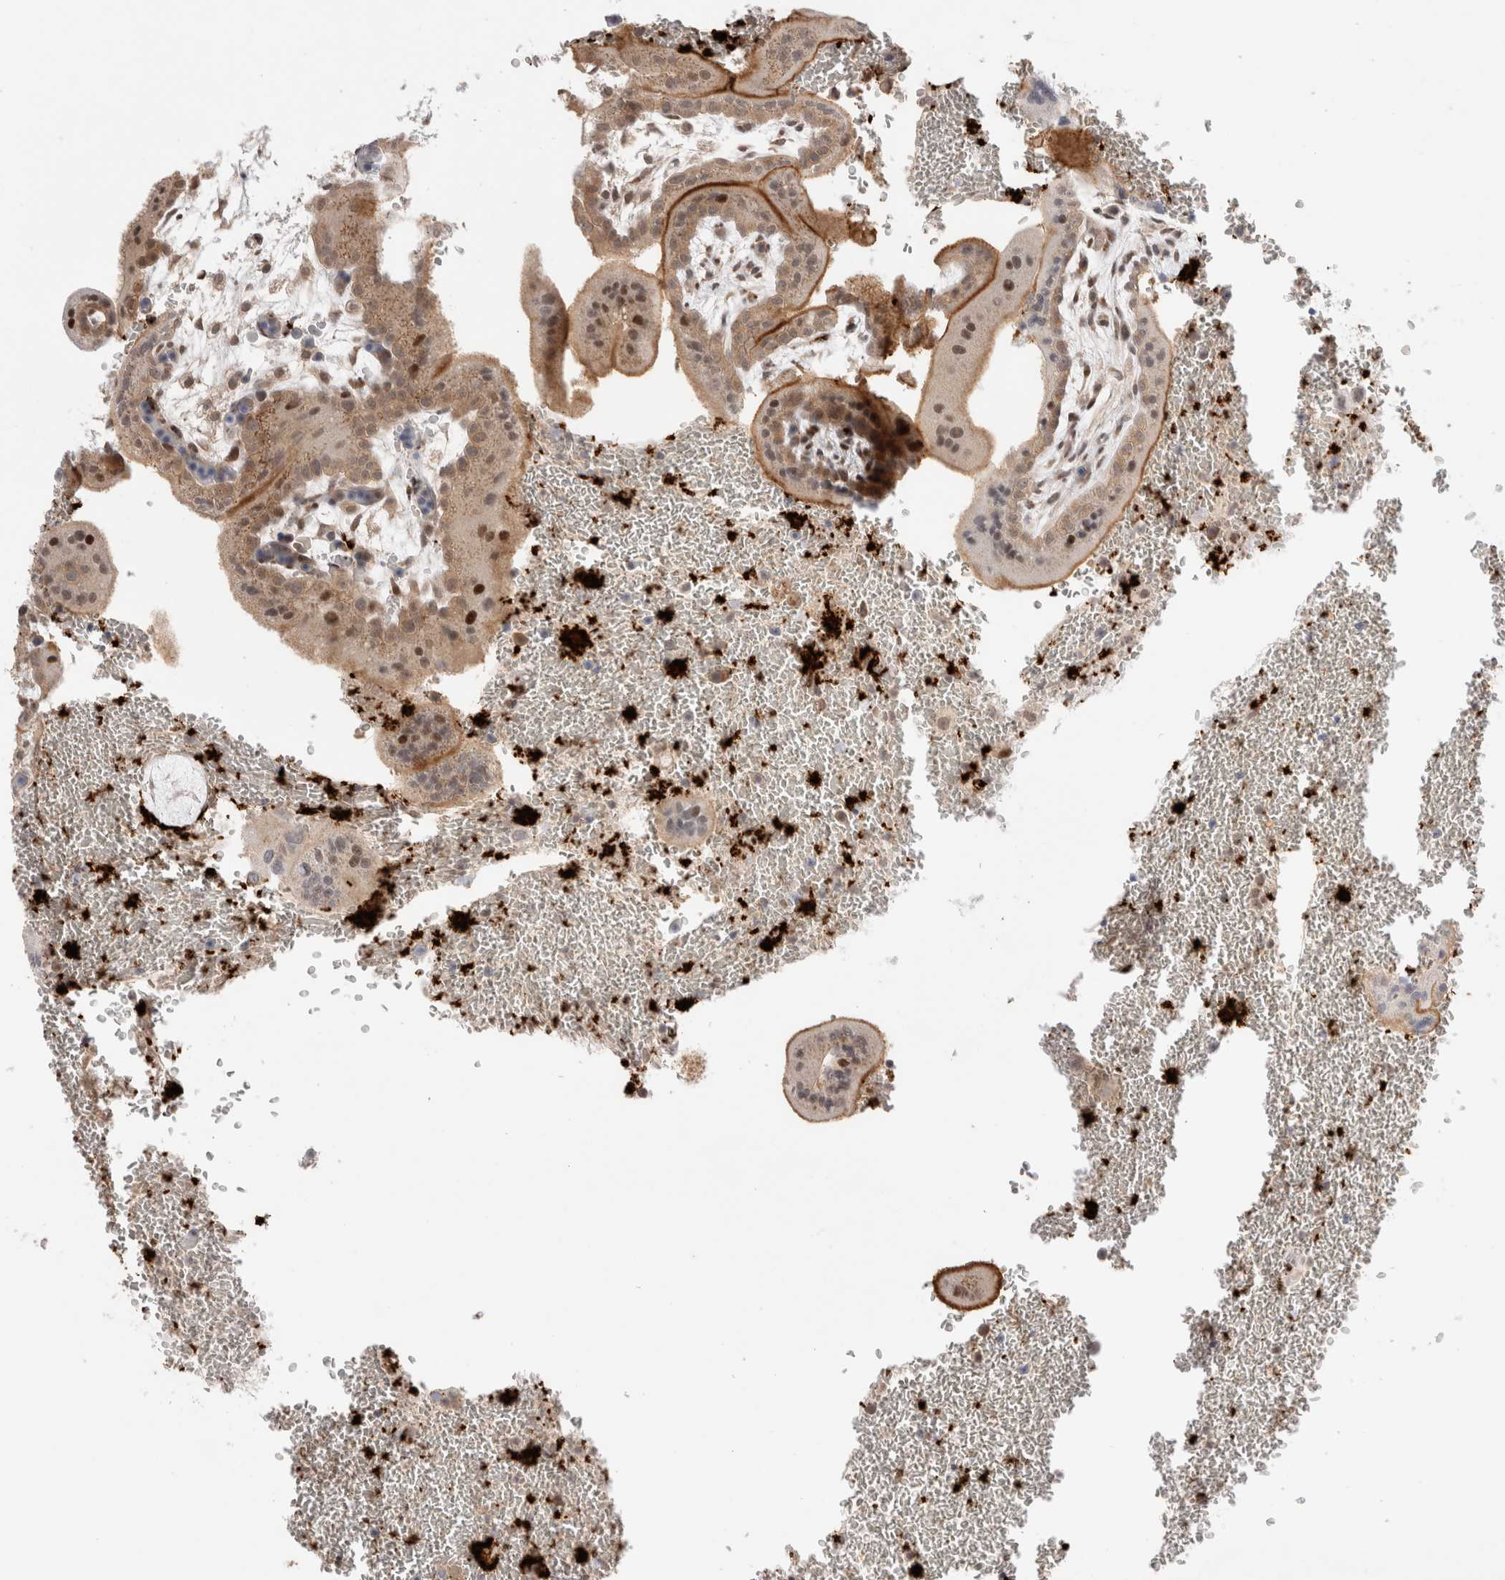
{"staining": {"intensity": "weak", "quantity": ">75%", "location": "cytoplasmic/membranous,nuclear"}, "tissue": "placenta", "cell_type": "Trophoblastic cells", "image_type": "normal", "snomed": [{"axis": "morphology", "description": "Normal tissue, NOS"}, {"axis": "topography", "description": "Placenta"}], "caption": "A low amount of weak cytoplasmic/membranous,nuclear staining is appreciated in about >75% of trophoblastic cells in benign placenta.", "gene": "VPS28", "patient": {"sex": "female", "age": 35}}